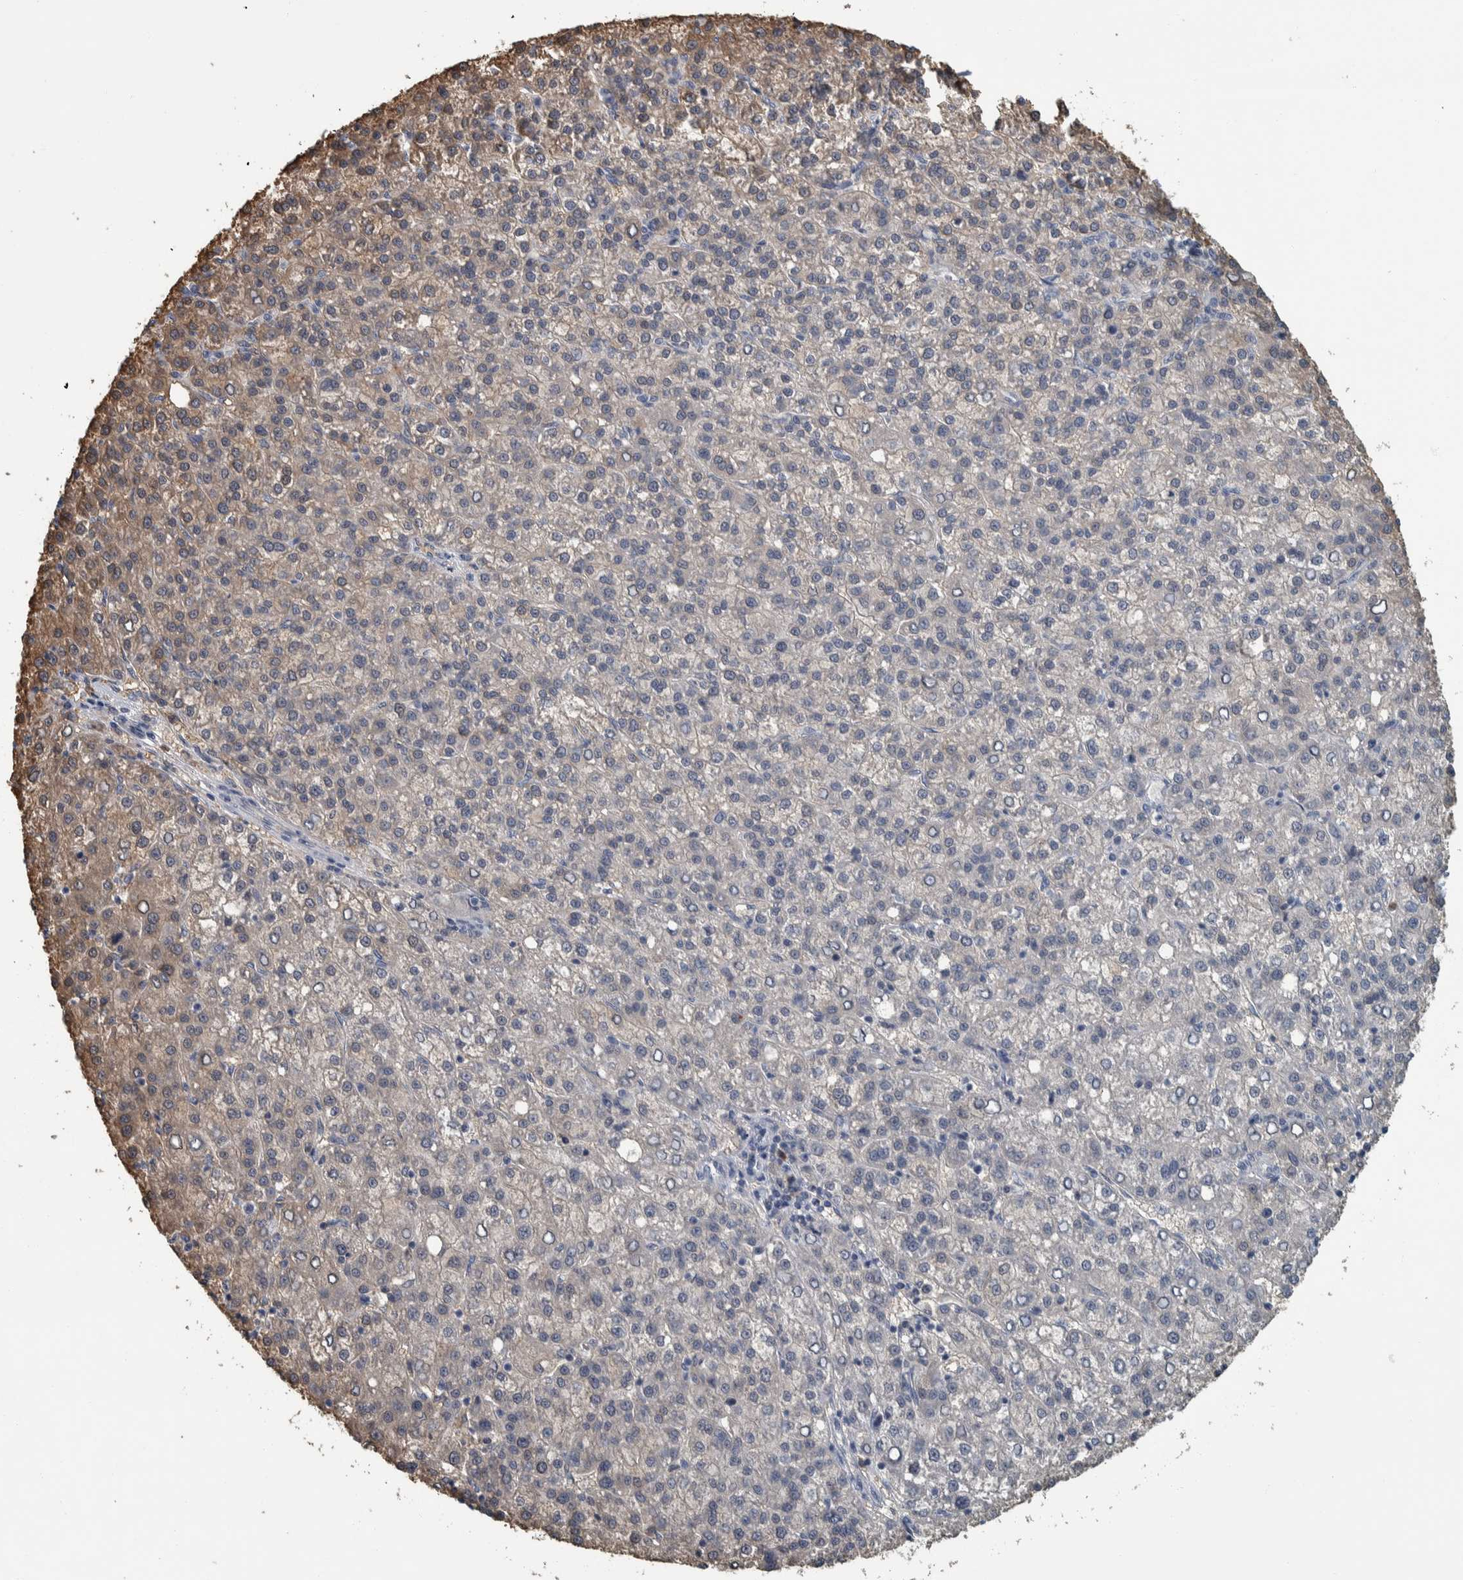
{"staining": {"intensity": "weak", "quantity": "25%-75%", "location": "cytoplasmic/membranous"}, "tissue": "liver cancer", "cell_type": "Tumor cells", "image_type": "cancer", "snomed": [{"axis": "morphology", "description": "Carcinoma, Hepatocellular, NOS"}, {"axis": "topography", "description": "Liver"}], "caption": "Brown immunohistochemical staining in human liver cancer displays weak cytoplasmic/membranous positivity in approximately 25%-75% of tumor cells.", "gene": "CAVIN4", "patient": {"sex": "female", "age": 58}}